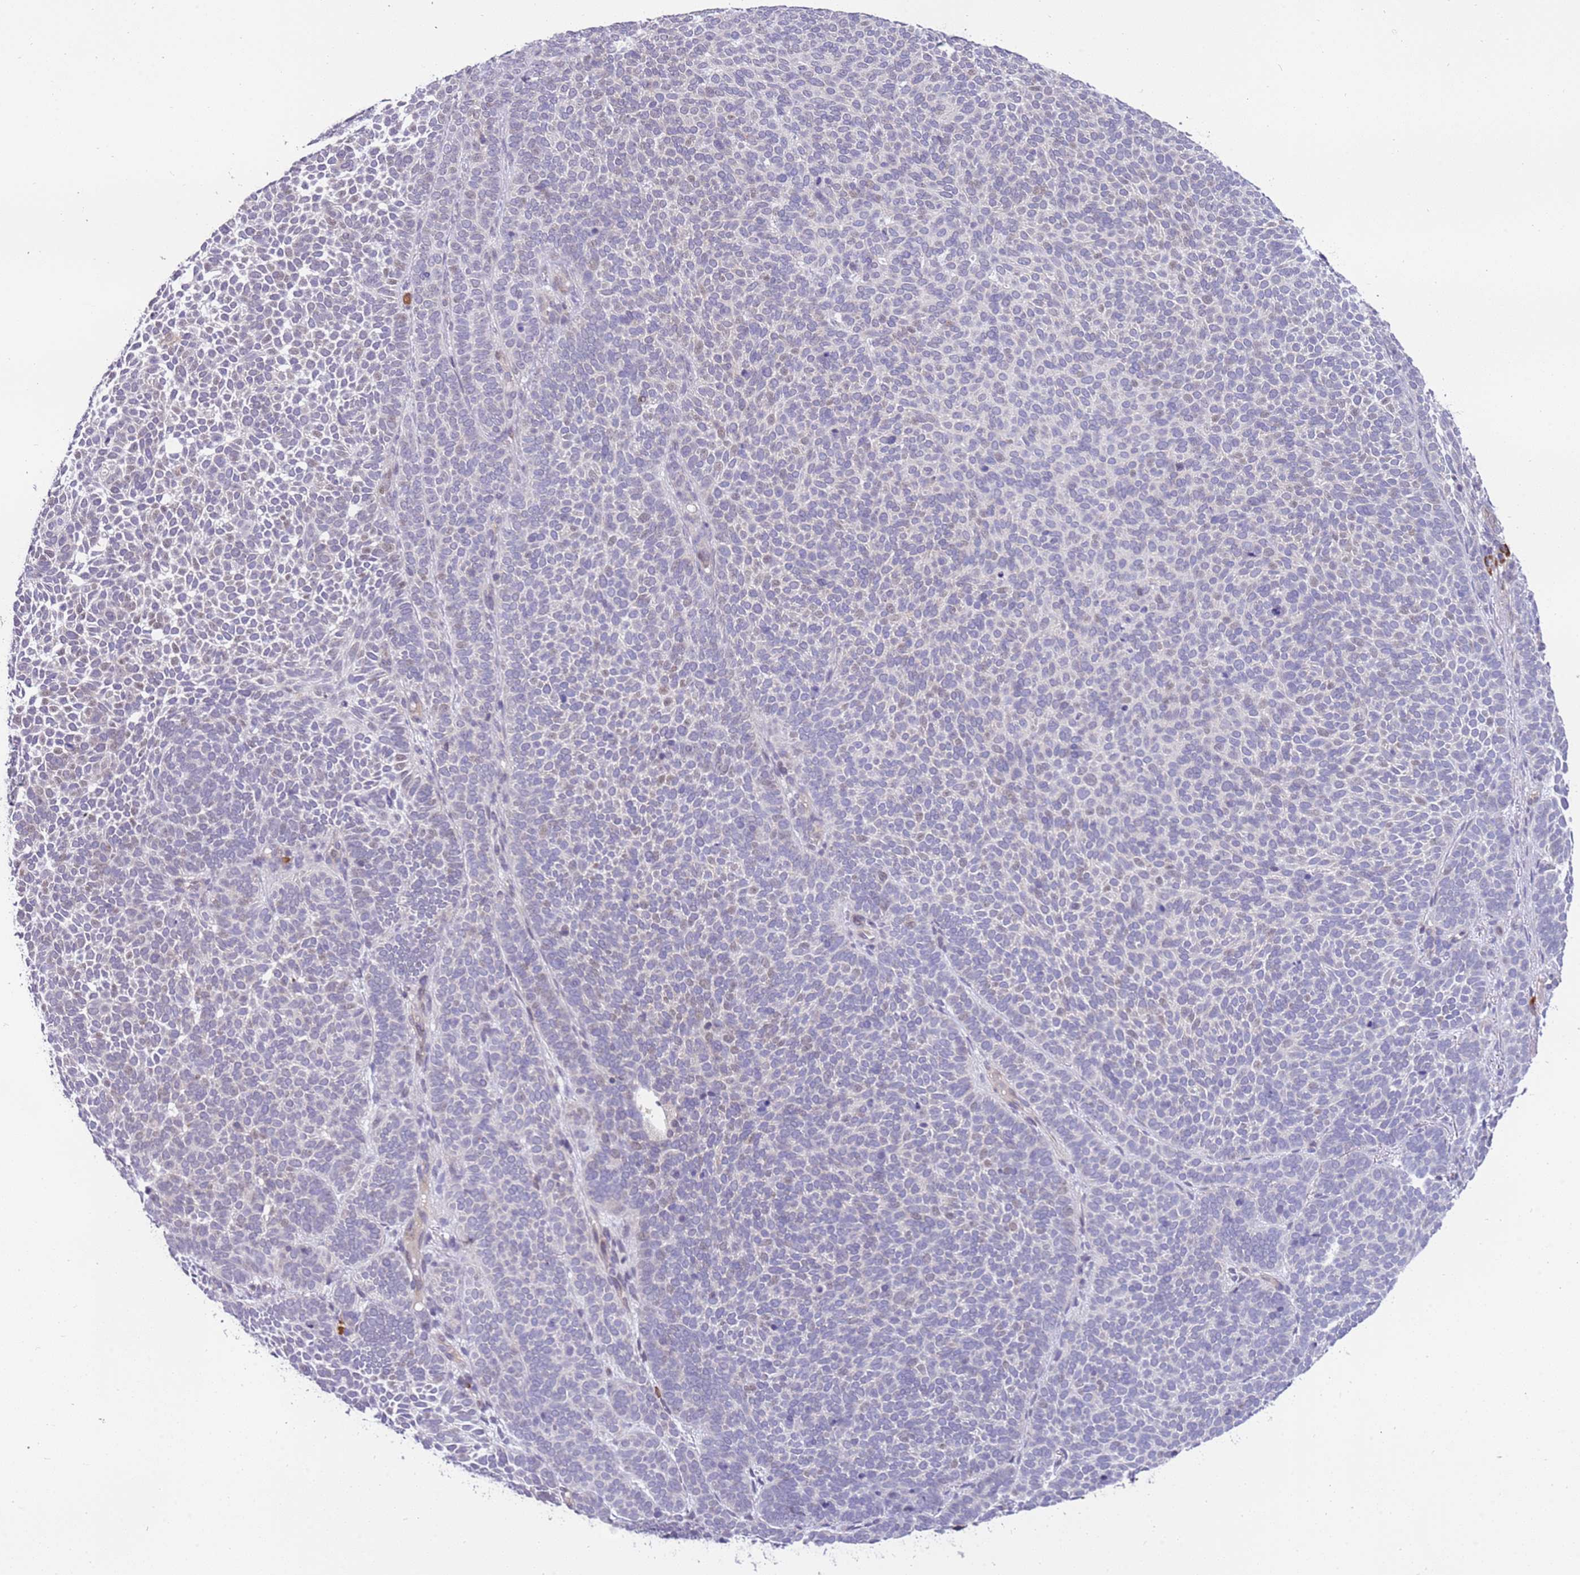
{"staining": {"intensity": "negative", "quantity": "none", "location": "none"}, "tissue": "skin cancer", "cell_type": "Tumor cells", "image_type": "cancer", "snomed": [{"axis": "morphology", "description": "Basal cell carcinoma"}, {"axis": "topography", "description": "Skin"}], "caption": "IHC histopathology image of neoplastic tissue: skin basal cell carcinoma stained with DAB demonstrates no significant protein positivity in tumor cells.", "gene": "MAGEF1", "patient": {"sex": "female", "age": 77}}